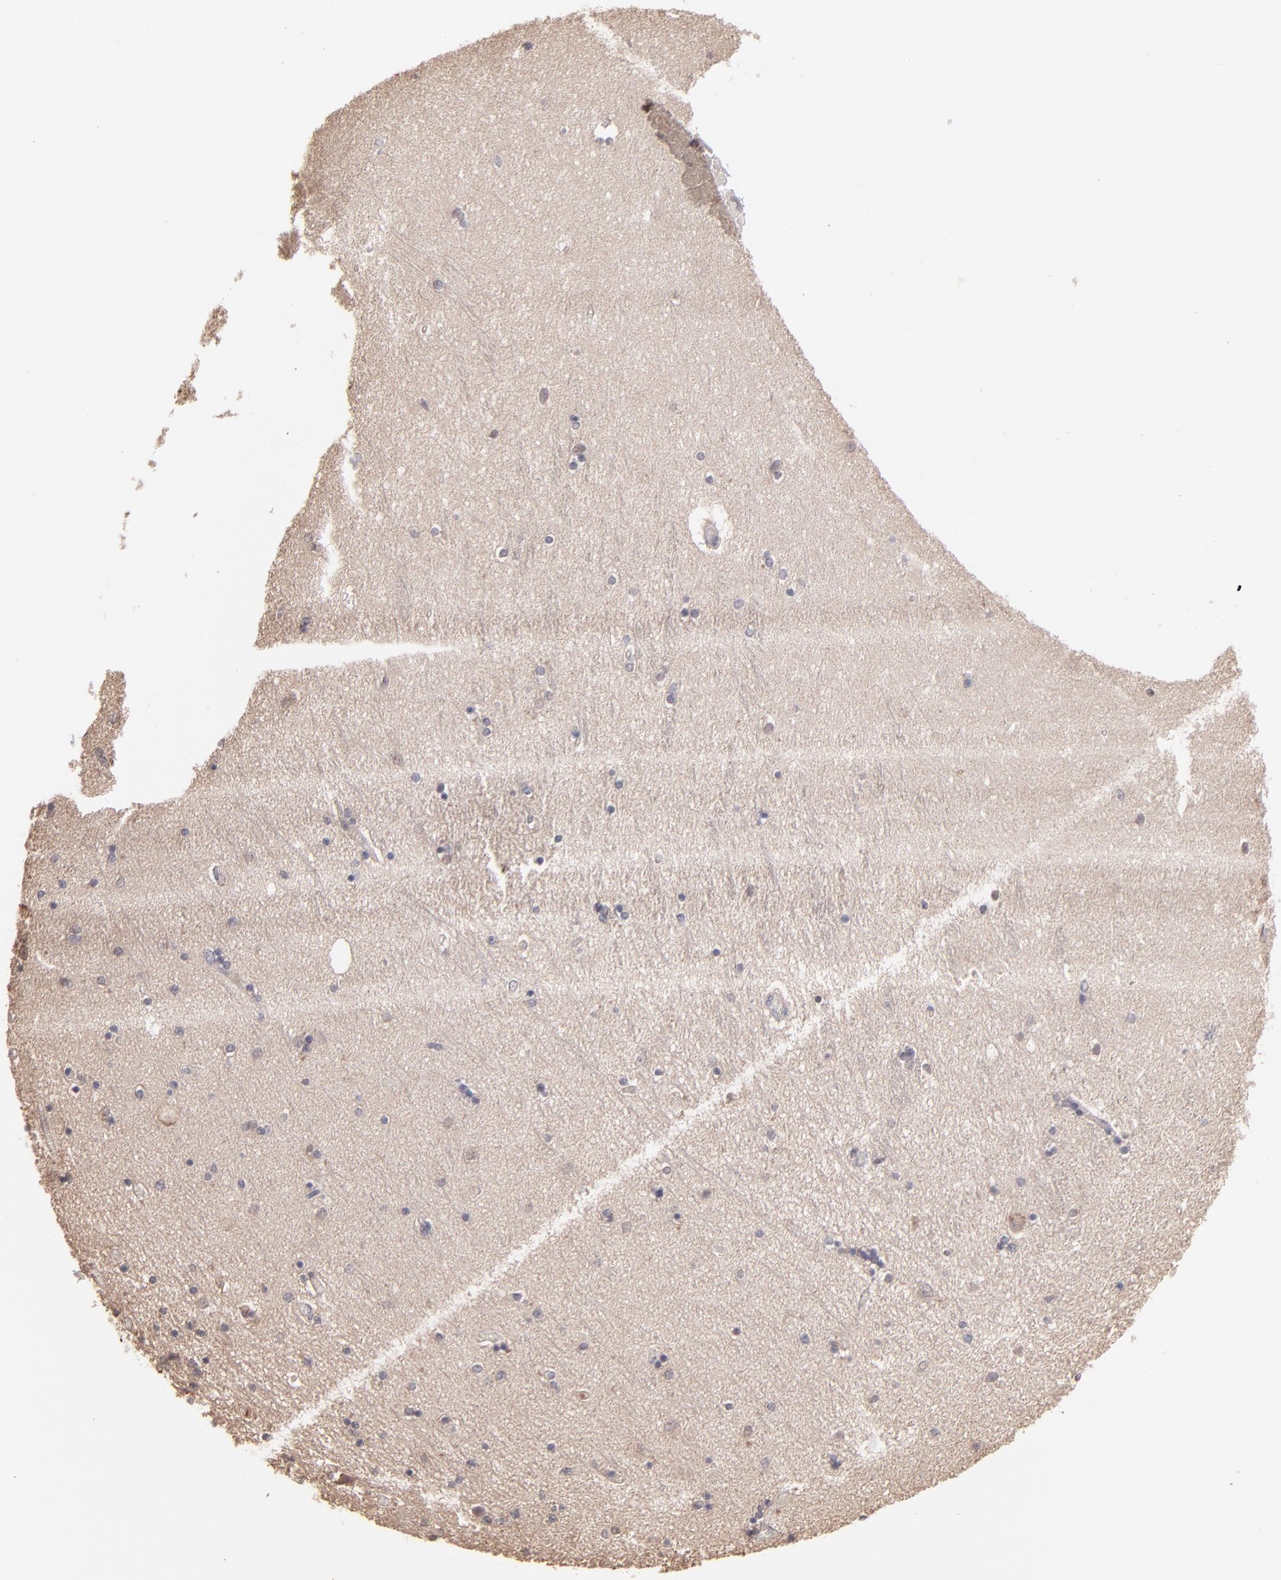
{"staining": {"intensity": "negative", "quantity": "none", "location": "none"}, "tissue": "hippocampus", "cell_type": "Glial cells", "image_type": "normal", "snomed": [{"axis": "morphology", "description": "Normal tissue, NOS"}, {"axis": "topography", "description": "Hippocampus"}], "caption": "Immunohistochemical staining of benign human hippocampus demonstrates no significant staining in glial cells. Brightfield microscopy of immunohistochemistry (IHC) stained with DAB (brown) and hematoxylin (blue), captured at high magnification.", "gene": "MAP2K2", "patient": {"sex": "female", "age": 54}}